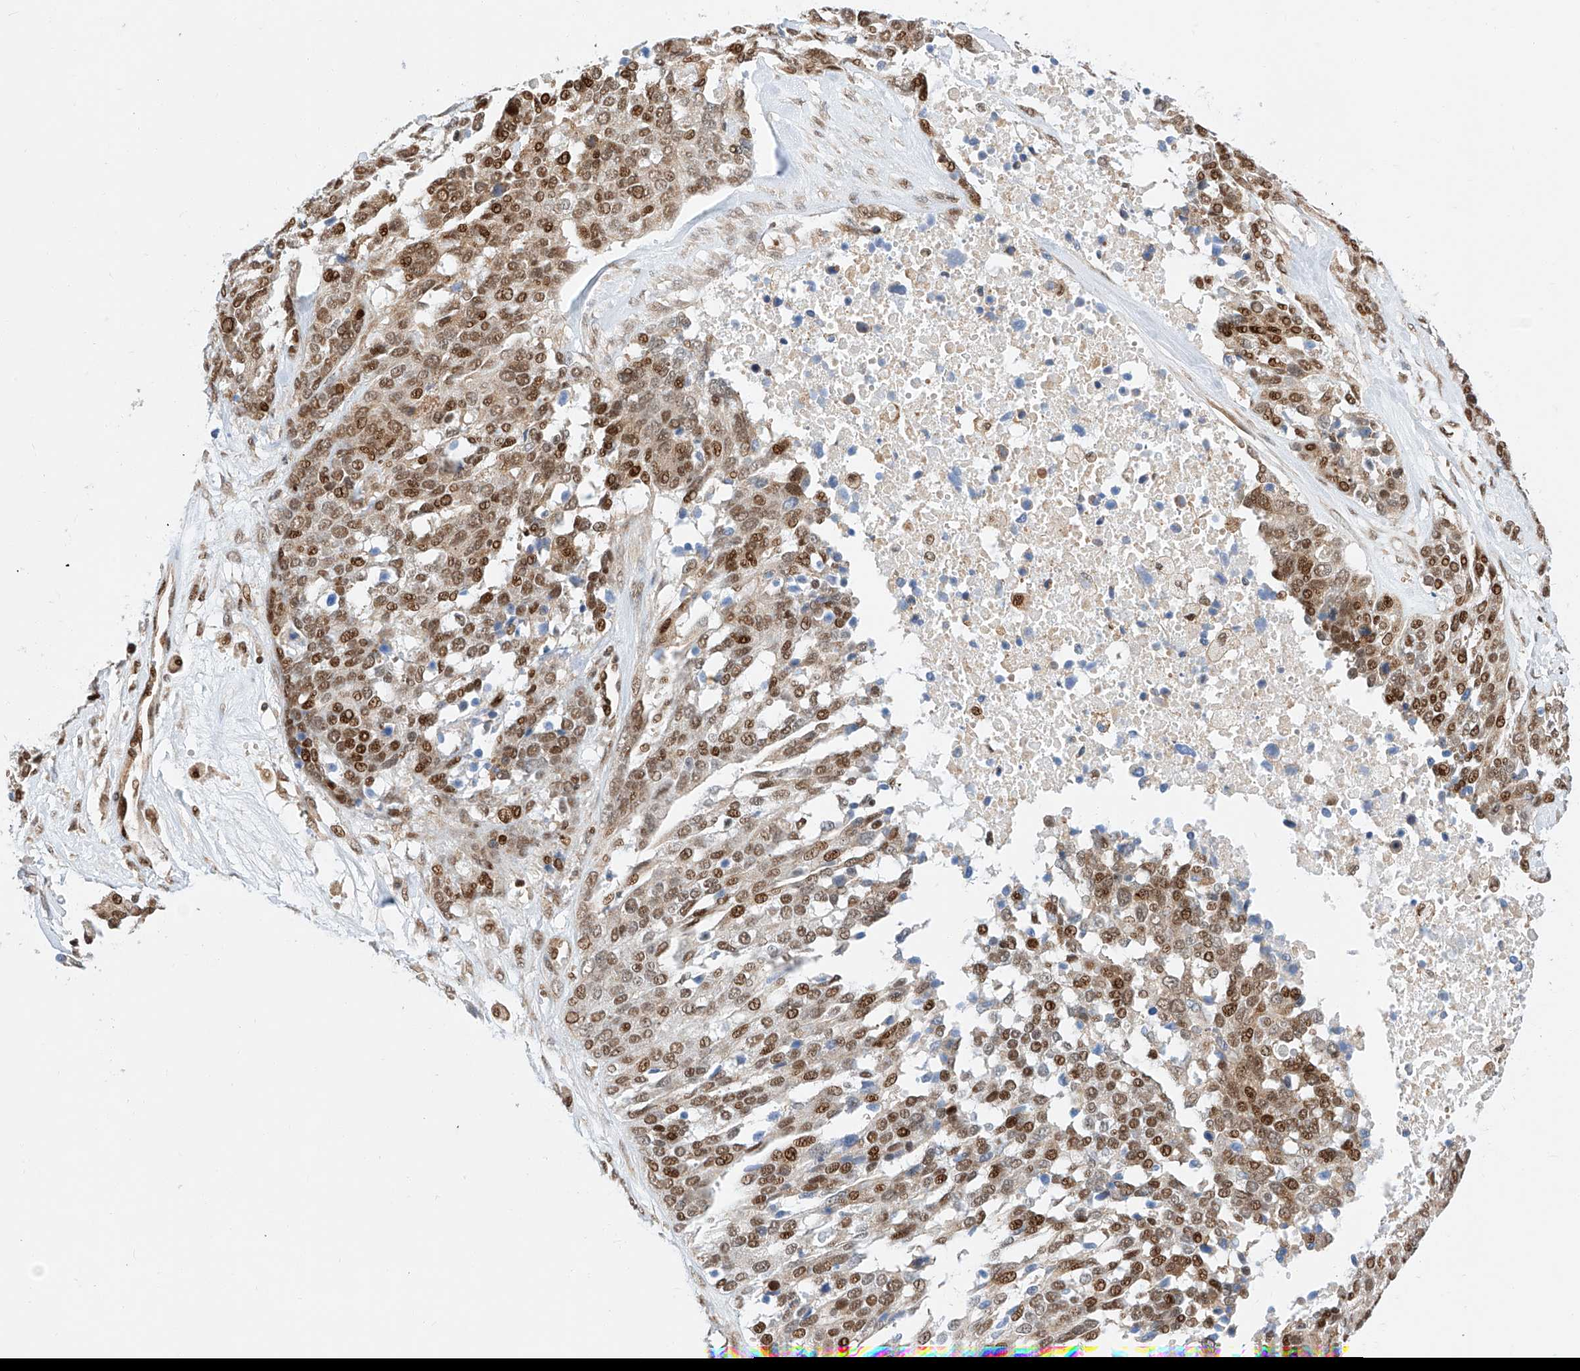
{"staining": {"intensity": "moderate", "quantity": ">75%", "location": "nuclear"}, "tissue": "ovarian cancer", "cell_type": "Tumor cells", "image_type": "cancer", "snomed": [{"axis": "morphology", "description": "Cystadenocarcinoma, serous, NOS"}, {"axis": "topography", "description": "Ovary"}], "caption": "Moderate nuclear protein staining is present in approximately >75% of tumor cells in serous cystadenocarcinoma (ovarian).", "gene": "HDAC9", "patient": {"sex": "female", "age": 44}}